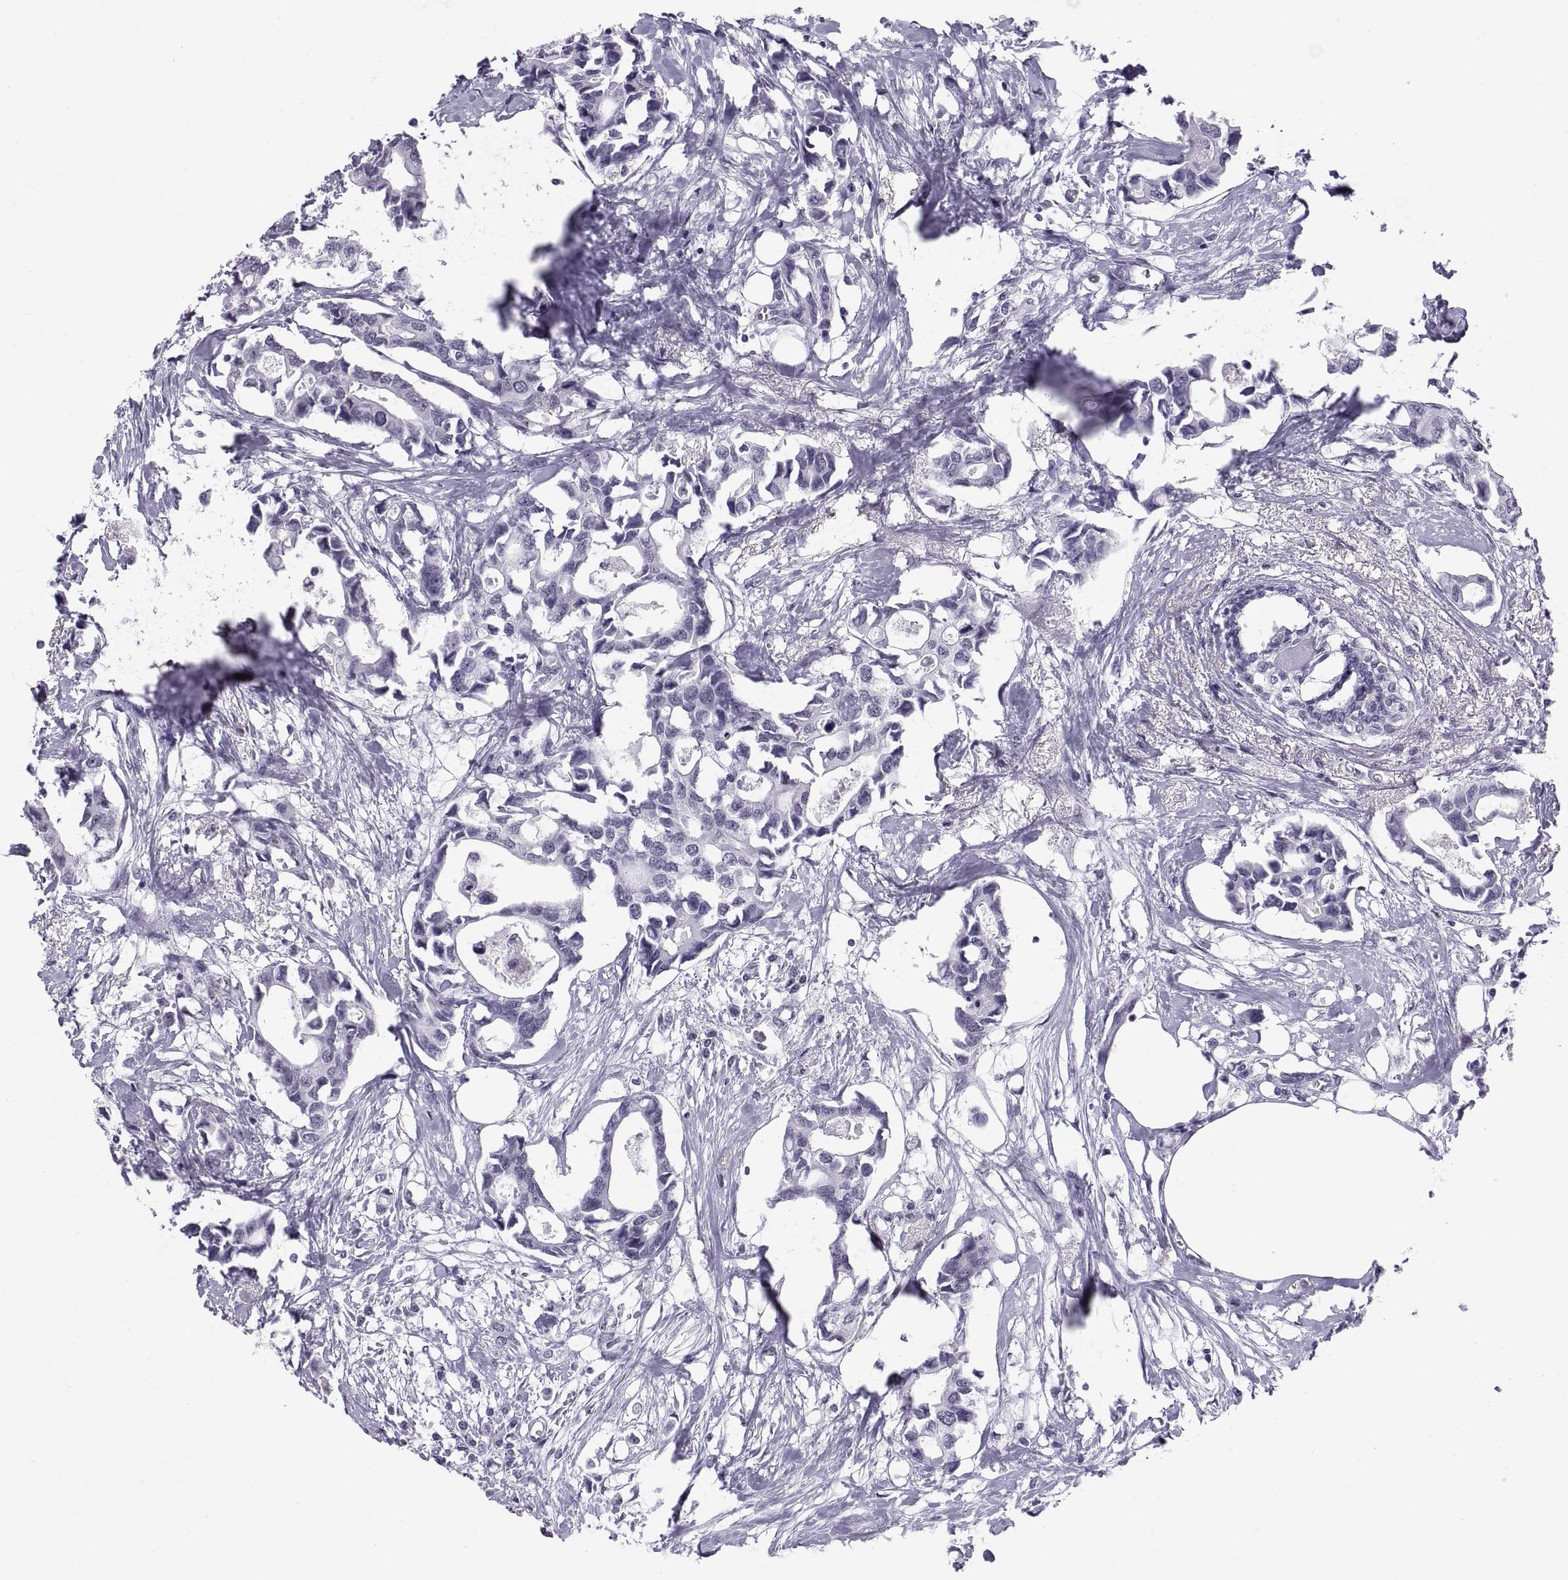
{"staining": {"intensity": "negative", "quantity": "none", "location": "none"}, "tissue": "breast cancer", "cell_type": "Tumor cells", "image_type": "cancer", "snomed": [{"axis": "morphology", "description": "Duct carcinoma"}, {"axis": "topography", "description": "Breast"}], "caption": "IHC of human breast cancer (infiltrating ductal carcinoma) shows no staining in tumor cells.", "gene": "NEUROD6", "patient": {"sex": "female", "age": 83}}